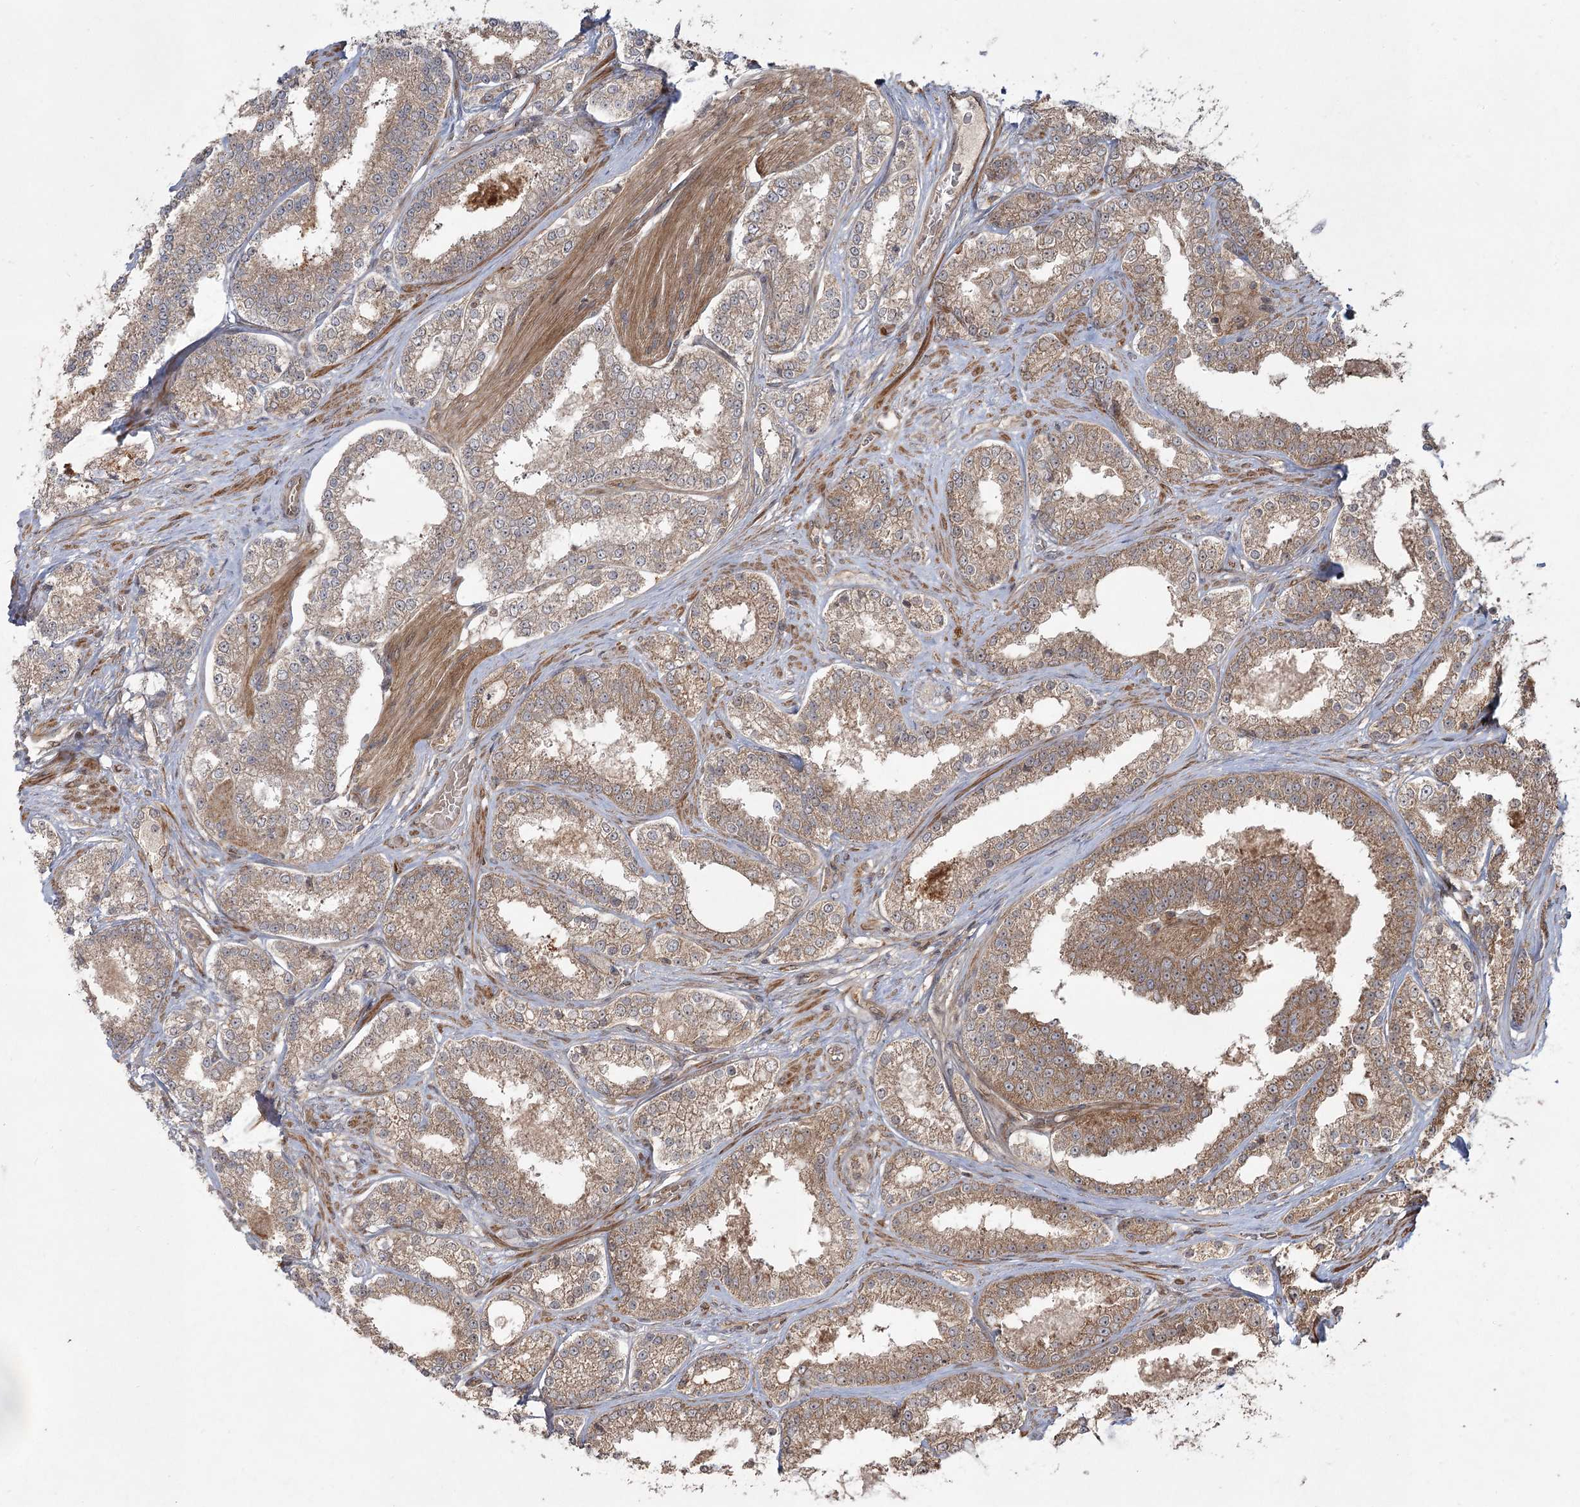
{"staining": {"intensity": "moderate", "quantity": ">75%", "location": "cytoplasmic/membranous"}, "tissue": "prostate cancer", "cell_type": "Tumor cells", "image_type": "cancer", "snomed": [{"axis": "morphology", "description": "Normal tissue, NOS"}, {"axis": "morphology", "description": "Adenocarcinoma, High grade"}, {"axis": "topography", "description": "Prostate"}], "caption": "The micrograph displays immunohistochemical staining of prostate cancer (high-grade adenocarcinoma). There is moderate cytoplasmic/membranous staining is present in approximately >75% of tumor cells.", "gene": "CPLANE1", "patient": {"sex": "male", "age": 83}}